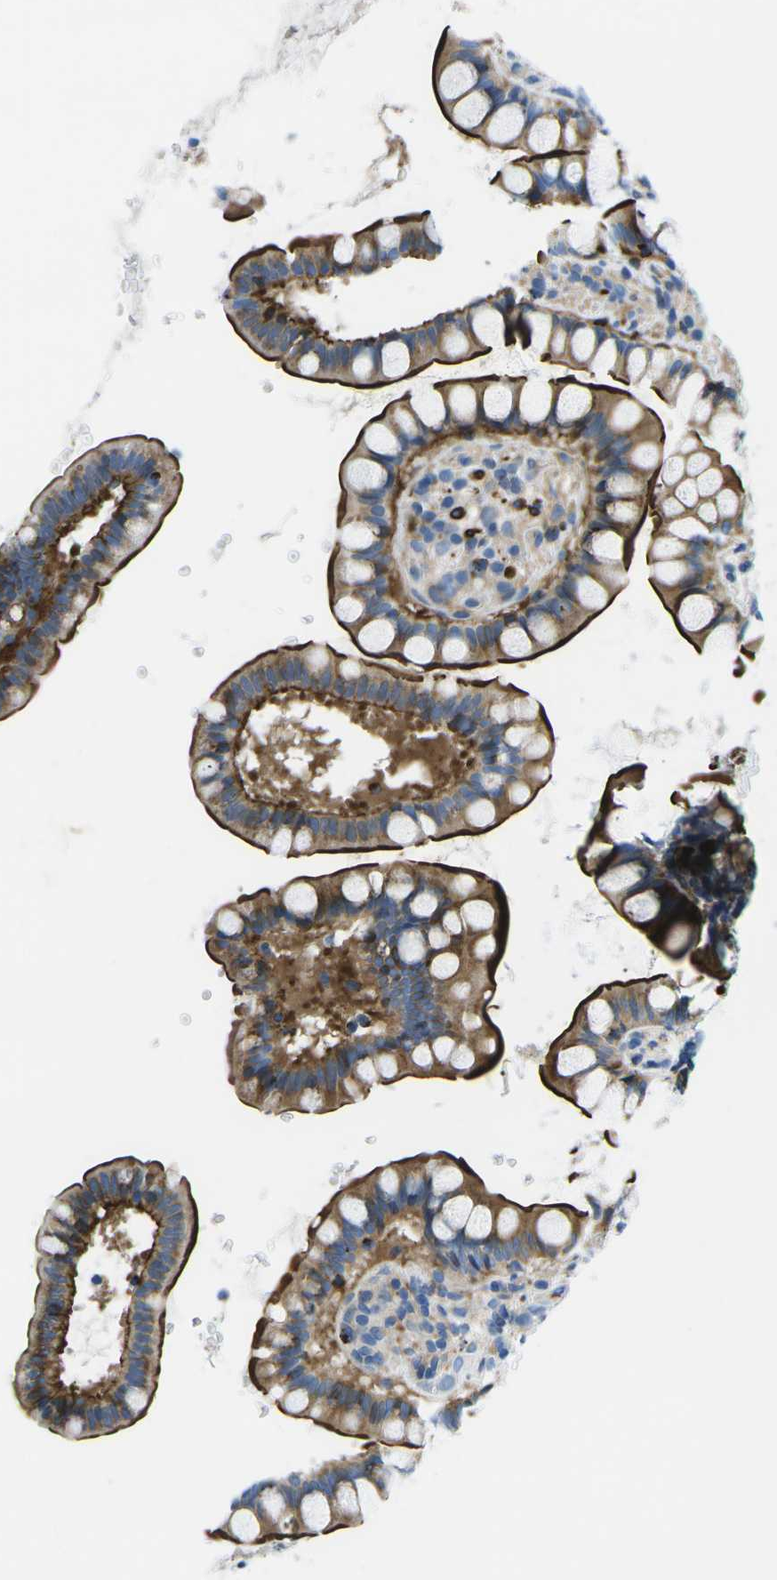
{"staining": {"intensity": "strong", "quantity": ">75%", "location": "cytoplasmic/membranous"}, "tissue": "small intestine", "cell_type": "Glandular cells", "image_type": "normal", "snomed": [{"axis": "morphology", "description": "Normal tissue, NOS"}, {"axis": "topography", "description": "Small intestine"}], "caption": "Protein staining of unremarkable small intestine demonstrates strong cytoplasmic/membranous expression in about >75% of glandular cells.", "gene": "MC4R", "patient": {"sex": "female", "age": 84}}